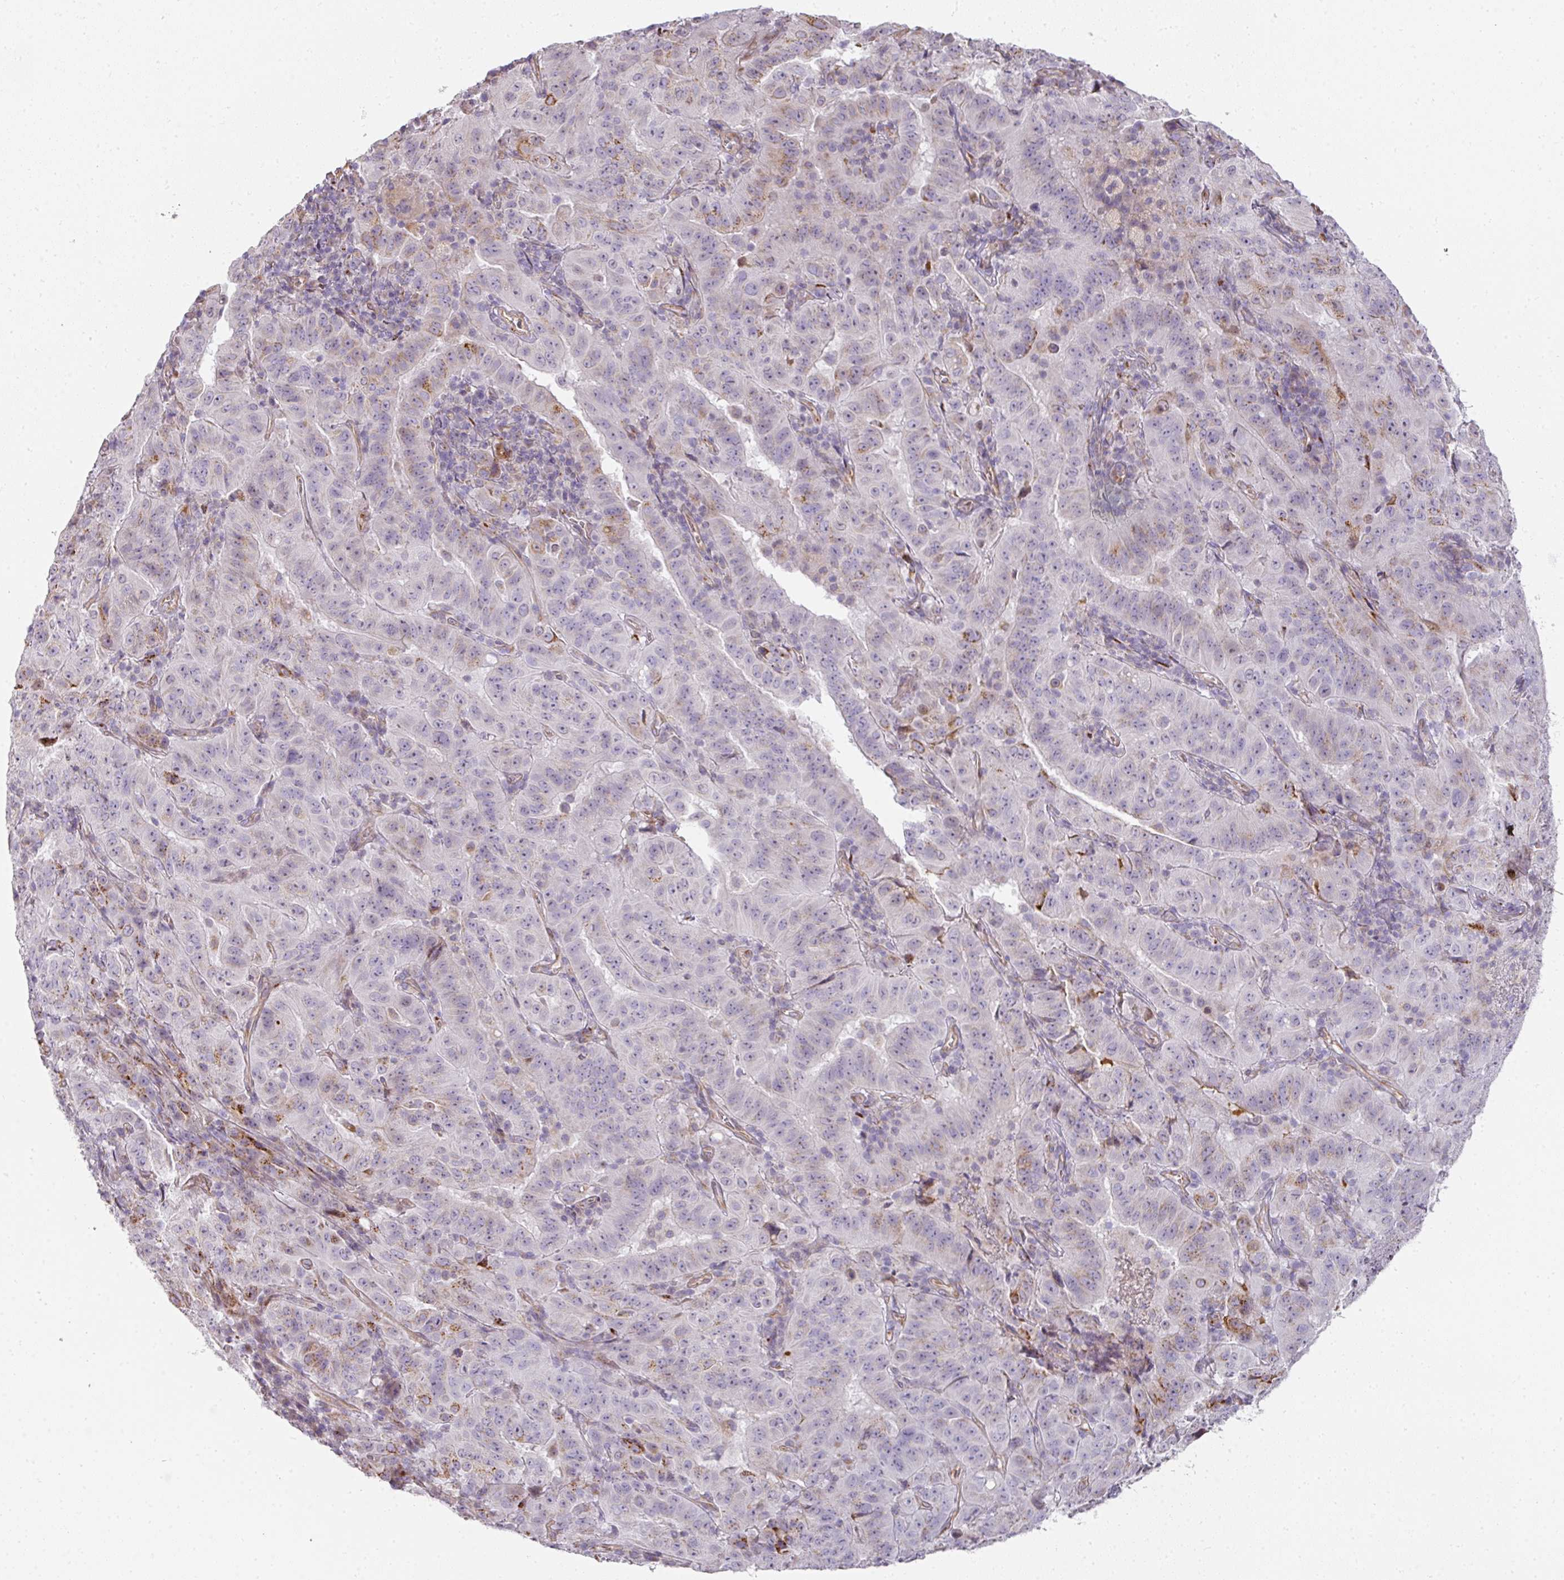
{"staining": {"intensity": "moderate", "quantity": "<25%", "location": "cytoplasmic/membranous"}, "tissue": "pancreatic cancer", "cell_type": "Tumor cells", "image_type": "cancer", "snomed": [{"axis": "morphology", "description": "Adenocarcinoma, NOS"}, {"axis": "topography", "description": "Pancreas"}], "caption": "Immunohistochemistry (DAB (3,3'-diaminobenzidine)) staining of human pancreatic cancer displays moderate cytoplasmic/membranous protein staining in about <25% of tumor cells. The protein is stained brown, and the nuclei are stained in blue (DAB (3,3'-diaminobenzidine) IHC with brightfield microscopy, high magnification).", "gene": "ATP8B2", "patient": {"sex": "male", "age": 63}}